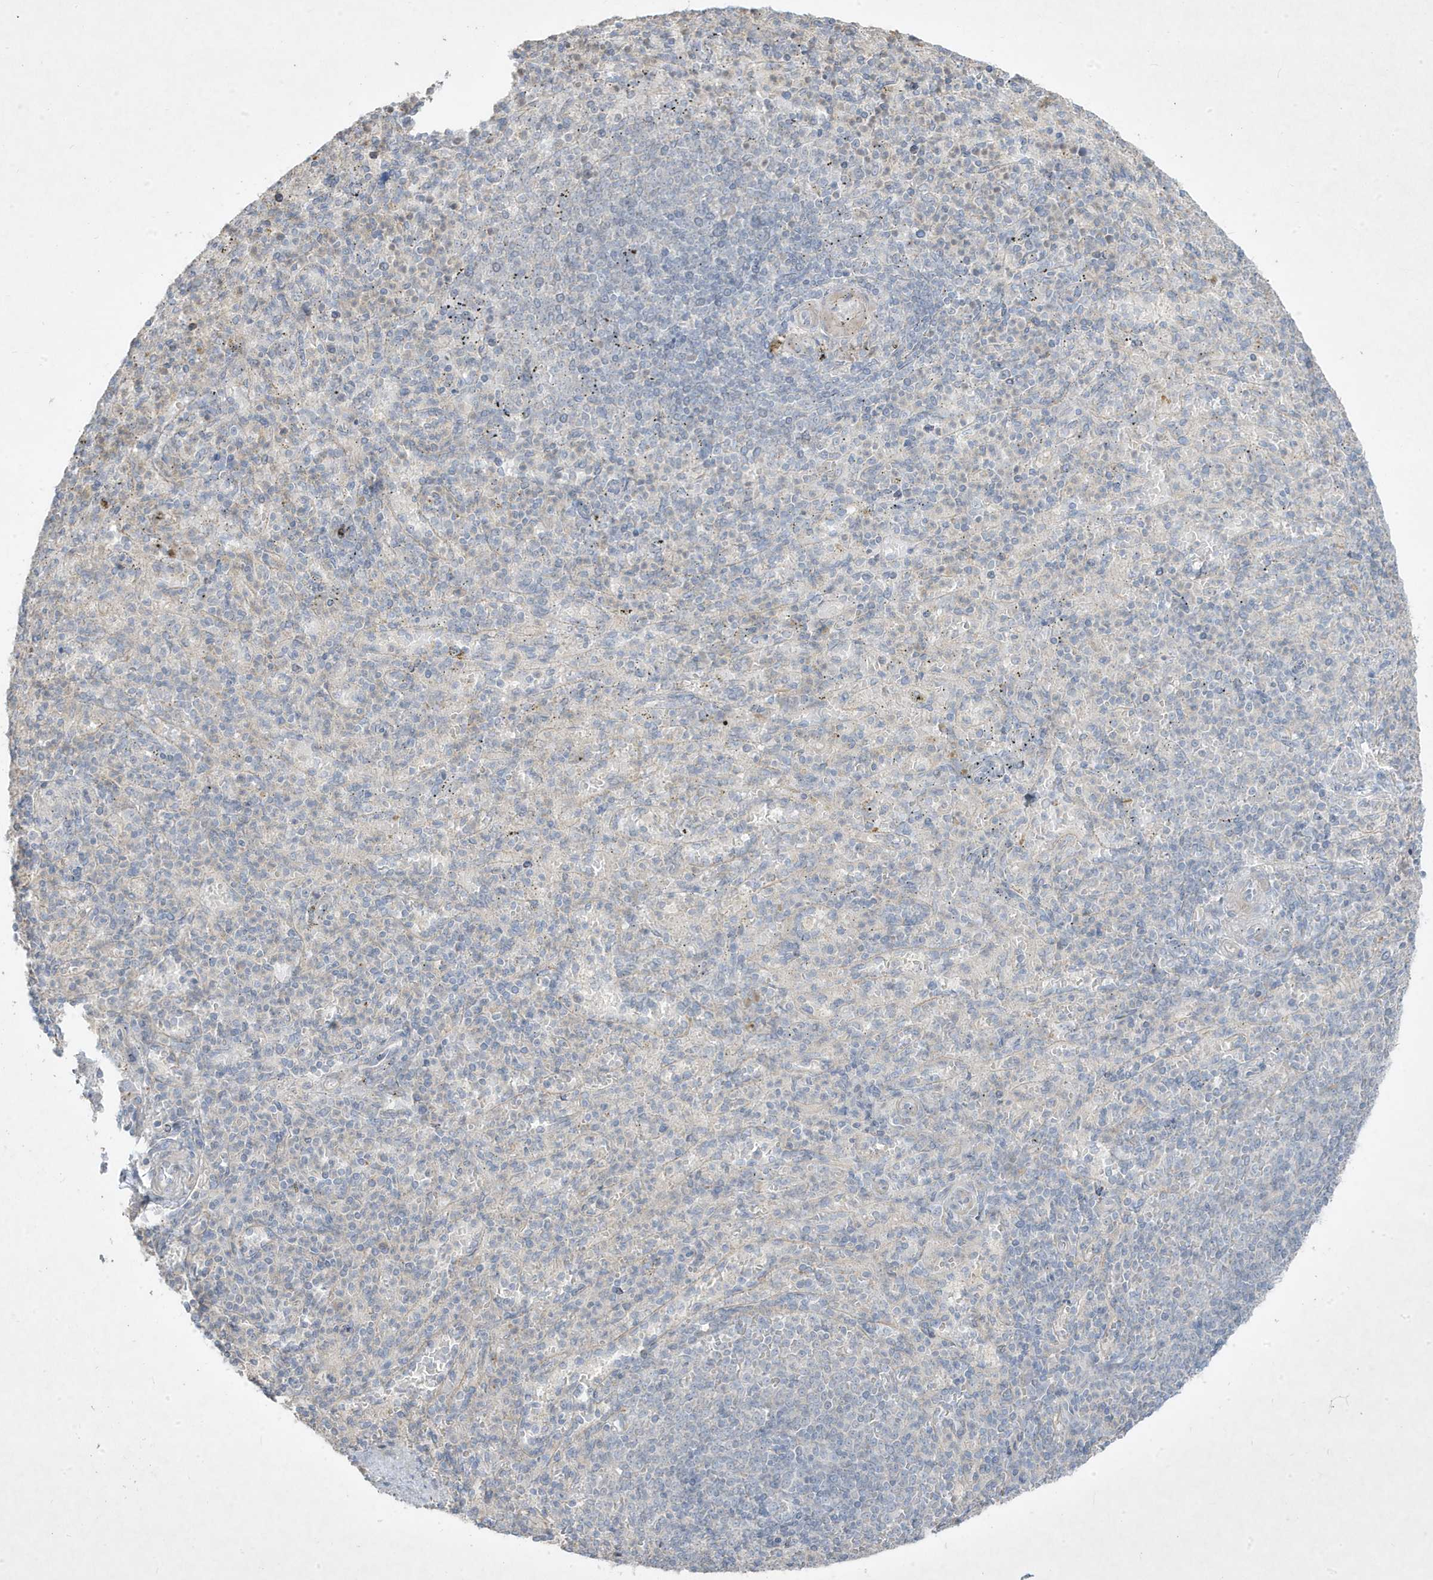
{"staining": {"intensity": "negative", "quantity": "none", "location": "none"}, "tissue": "spleen", "cell_type": "Cells in red pulp", "image_type": "normal", "snomed": [{"axis": "morphology", "description": "Normal tissue, NOS"}, {"axis": "topography", "description": "Spleen"}], "caption": "DAB (3,3'-diaminobenzidine) immunohistochemical staining of unremarkable spleen demonstrates no significant staining in cells in red pulp.", "gene": "RGL4", "patient": {"sex": "female", "age": 74}}